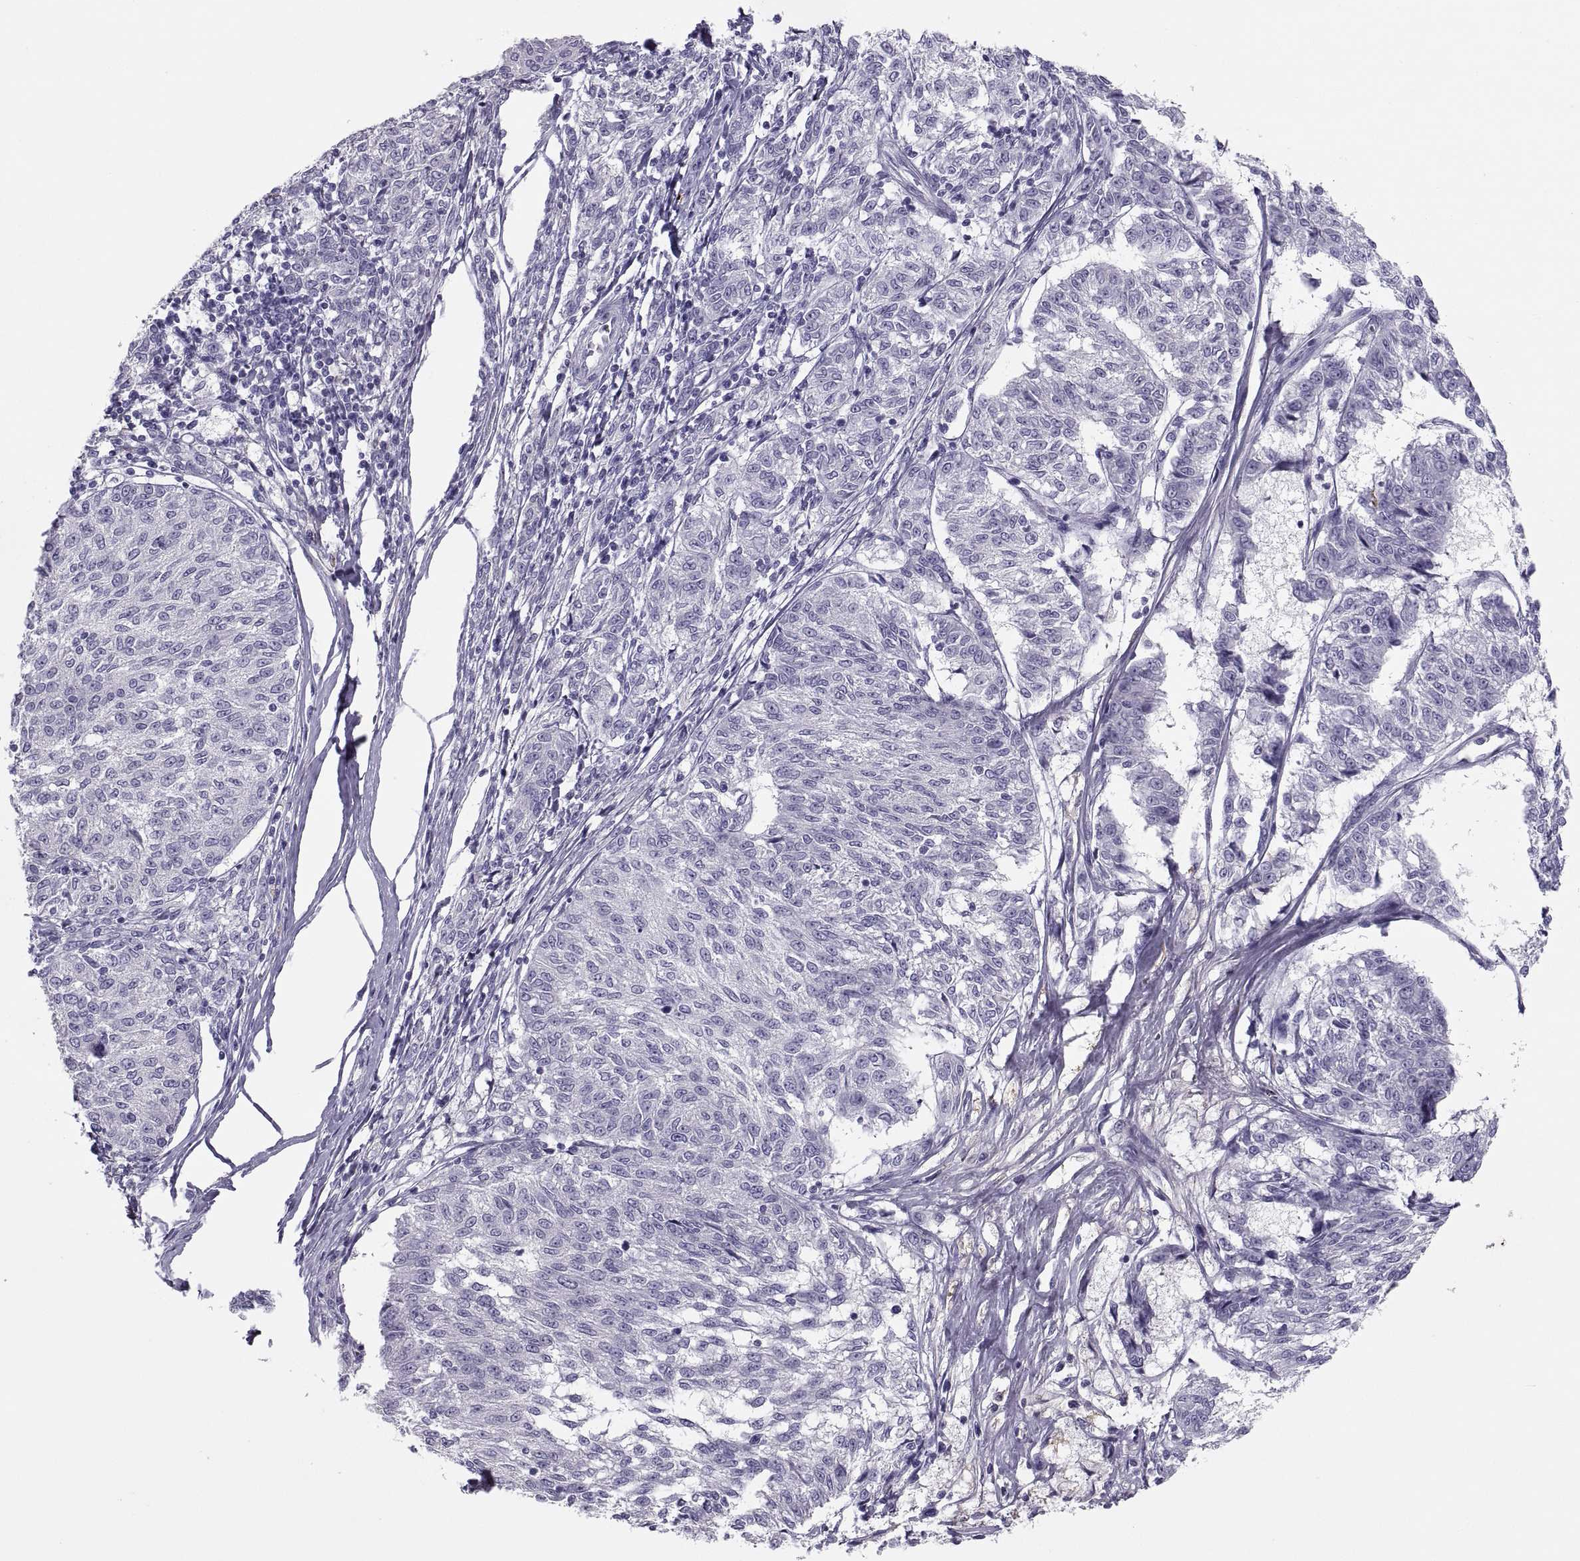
{"staining": {"intensity": "negative", "quantity": "none", "location": "none"}, "tissue": "melanoma", "cell_type": "Tumor cells", "image_type": "cancer", "snomed": [{"axis": "morphology", "description": "Malignant melanoma, NOS"}, {"axis": "topography", "description": "Skin"}], "caption": "This is an IHC image of malignant melanoma. There is no staining in tumor cells.", "gene": "MAGEB2", "patient": {"sex": "female", "age": 72}}